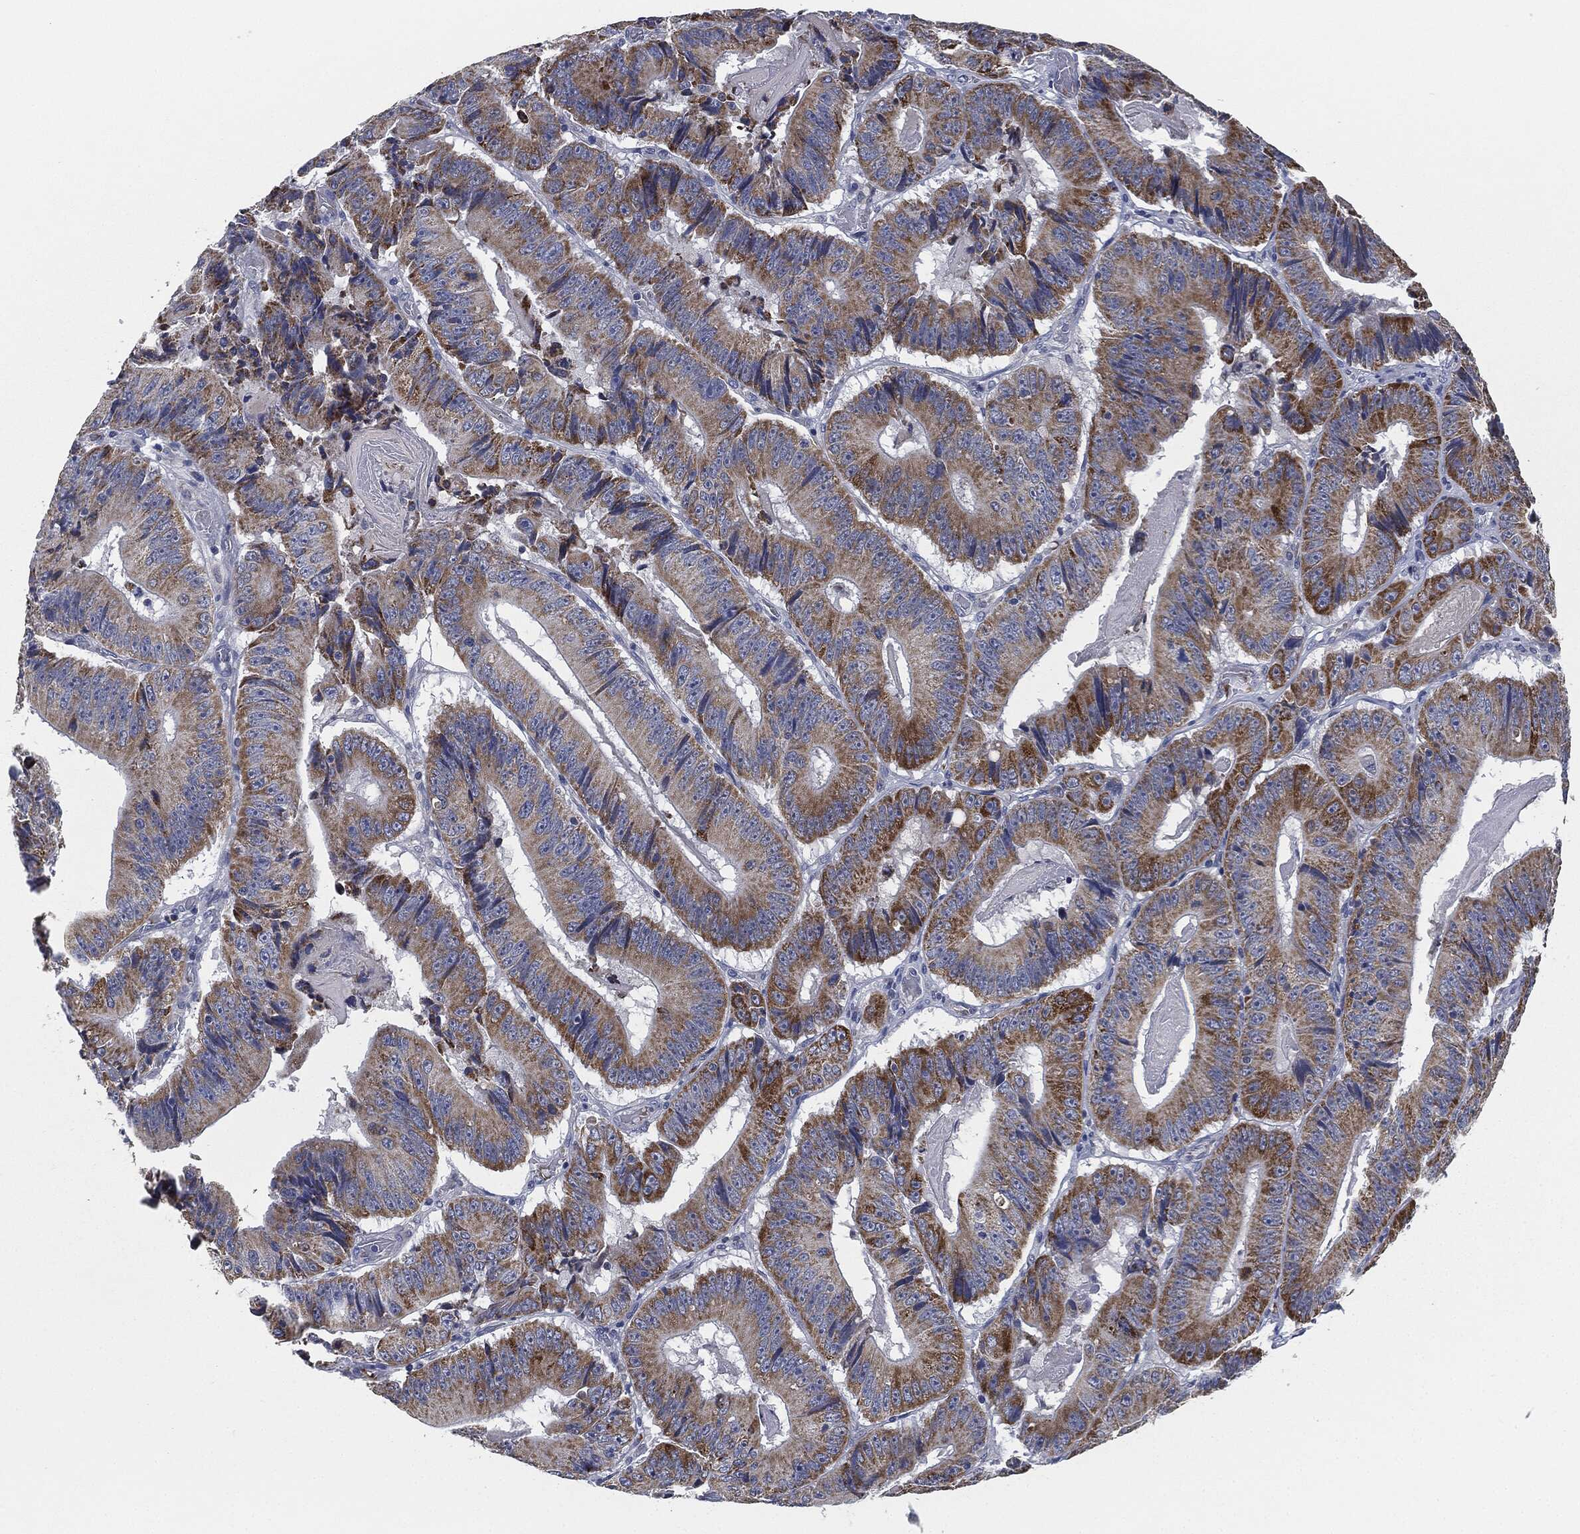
{"staining": {"intensity": "strong", "quantity": "25%-75%", "location": "cytoplasmic/membranous"}, "tissue": "colorectal cancer", "cell_type": "Tumor cells", "image_type": "cancer", "snomed": [{"axis": "morphology", "description": "Adenocarcinoma, NOS"}, {"axis": "topography", "description": "Colon"}], "caption": "Immunohistochemical staining of colorectal cancer (adenocarcinoma) displays high levels of strong cytoplasmic/membranous staining in approximately 25%-75% of tumor cells.", "gene": "SIGLEC9", "patient": {"sex": "female", "age": 86}}